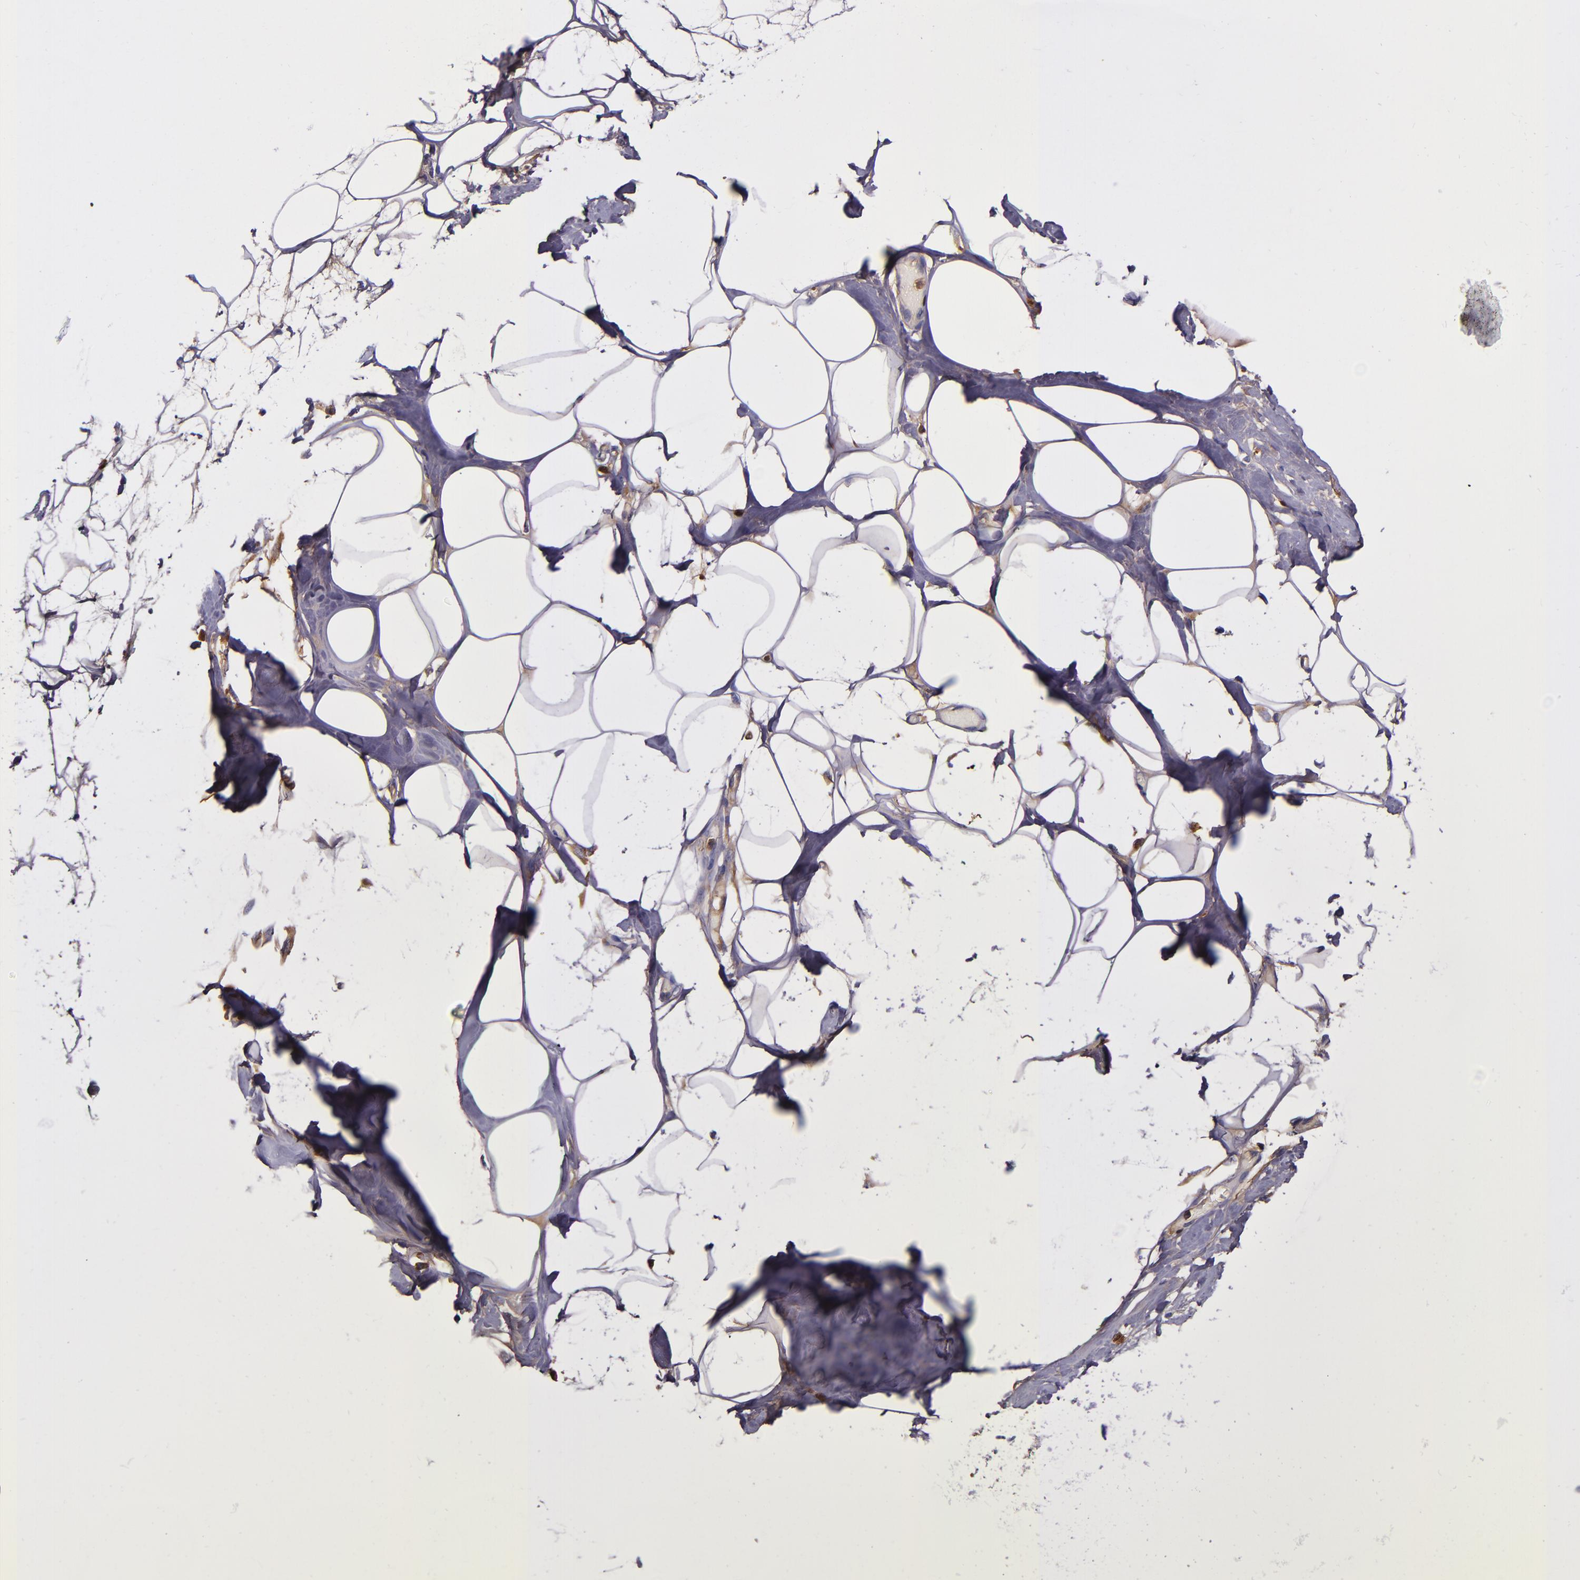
{"staining": {"intensity": "weak", "quantity": "25%-75%", "location": "cytoplasmic/membranous"}, "tissue": "breast", "cell_type": "Adipocytes", "image_type": "normal", "snomed": [{"axis": "morphology", "description": "Normal tissue, NOS"}, {"axis": "morphology", "description": "Fibrosis, NOS"}, {"axis": "topography", "description": "Breast"}], "caption": "Immunohistochemistry (IHC) image of normal breast: breast stained using IHC displays low levels of weak protein expression localized specifically in the cytoplasmic/membranous of adipocytes, appearing as a cytoplasmic/membranous brown color.", "gene": "CLEC3B", "patient": {"sex": "female", "age": 39}}